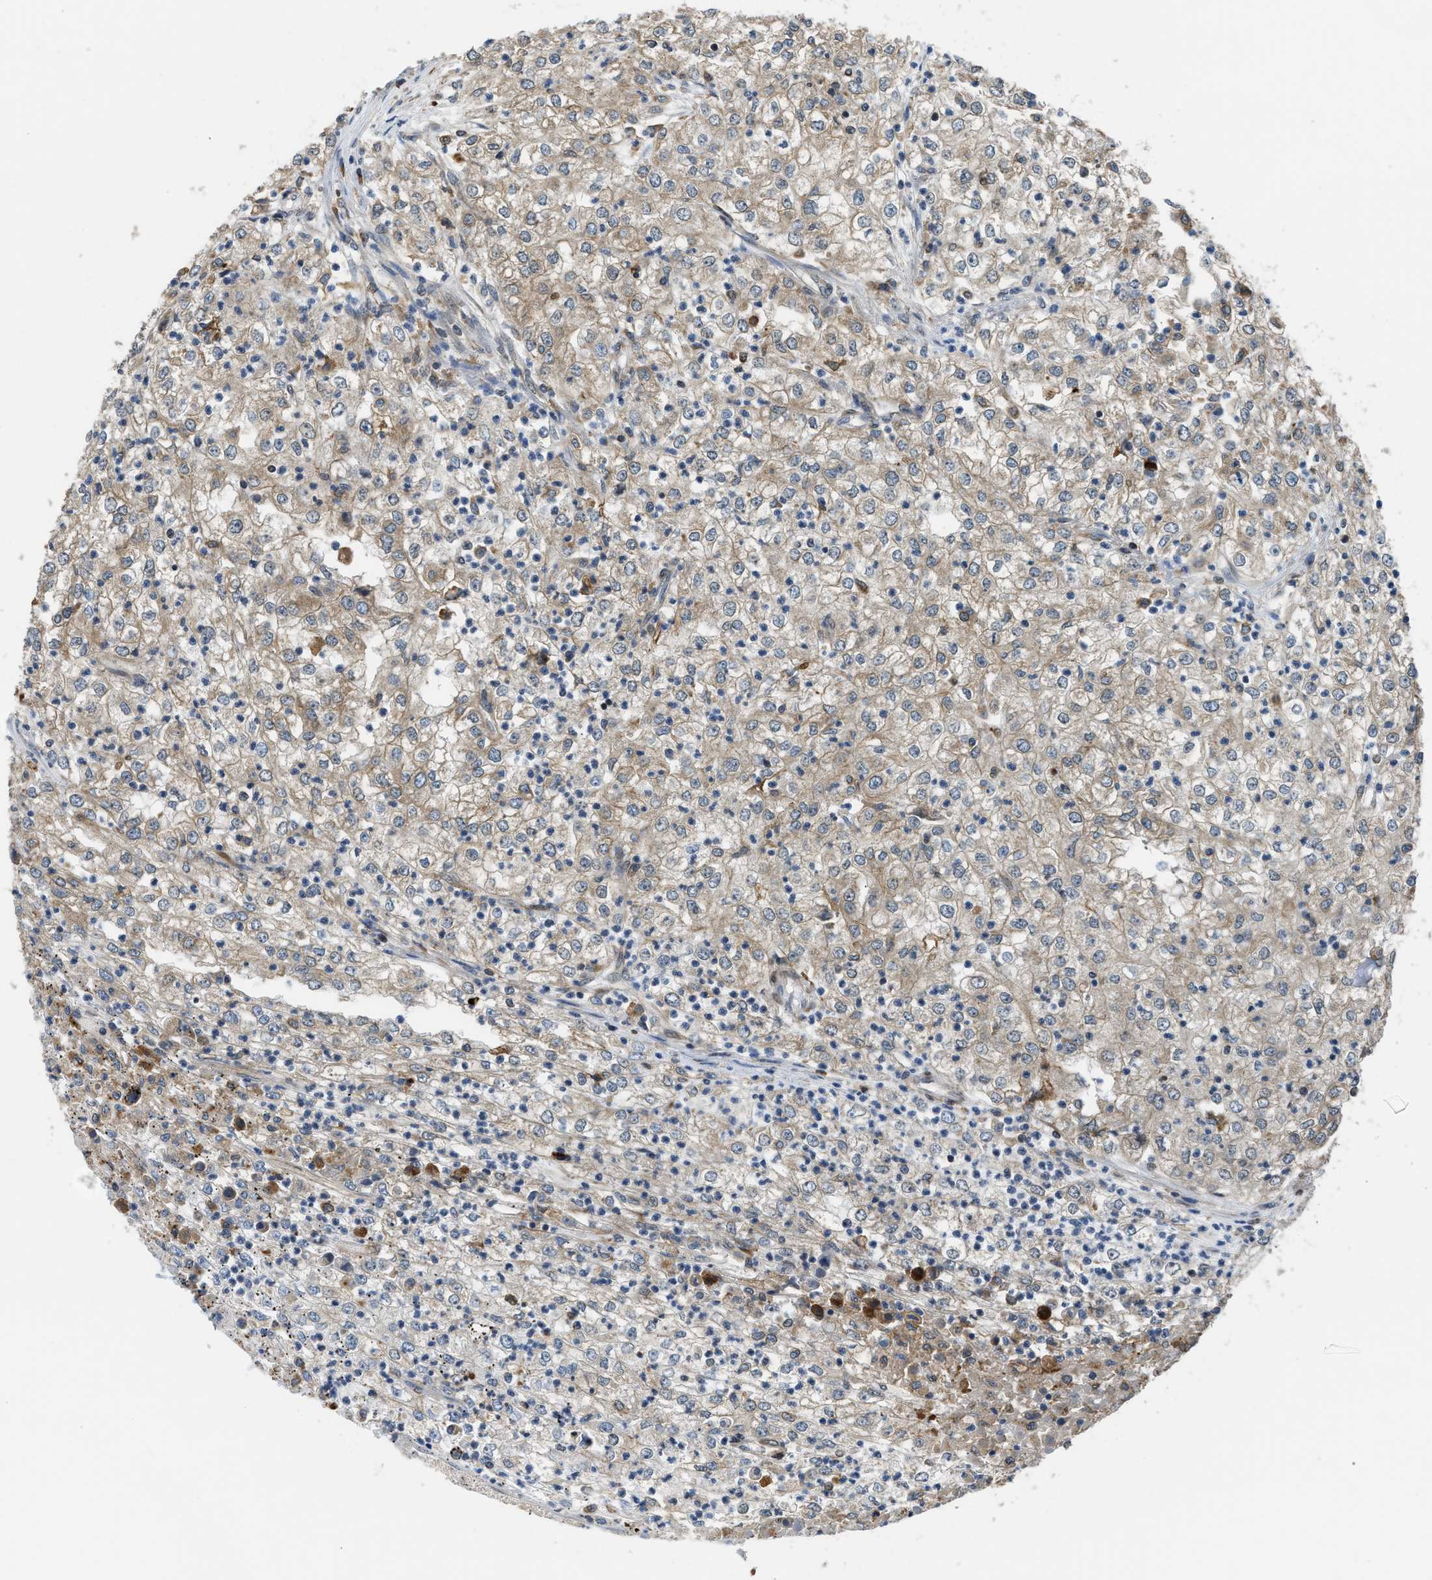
{"staining": {"intensity": "moderate", "quantity": "25%-75%", "location": "cytoplasmic/membranous"}, "tissue": "renal cancer", "cell_type": "Tumor cells", "image_type": "cancer", "snomed": [{"axis": "morphology", "description": "Adenocarcinoma, NOS"}, {"axis": "topography", "description": "Kidney"}], "caption": "Protein analysis of renal adenocarcinoma tissue exhibits moderate cytoplasmic/membranous staining in approximately 25%-75% of tumor cells. (DAB IHC with brightfield microscopy, high magnification).", "gene": "RETREG3", "patient": {"sex": "female", "age": 54}}